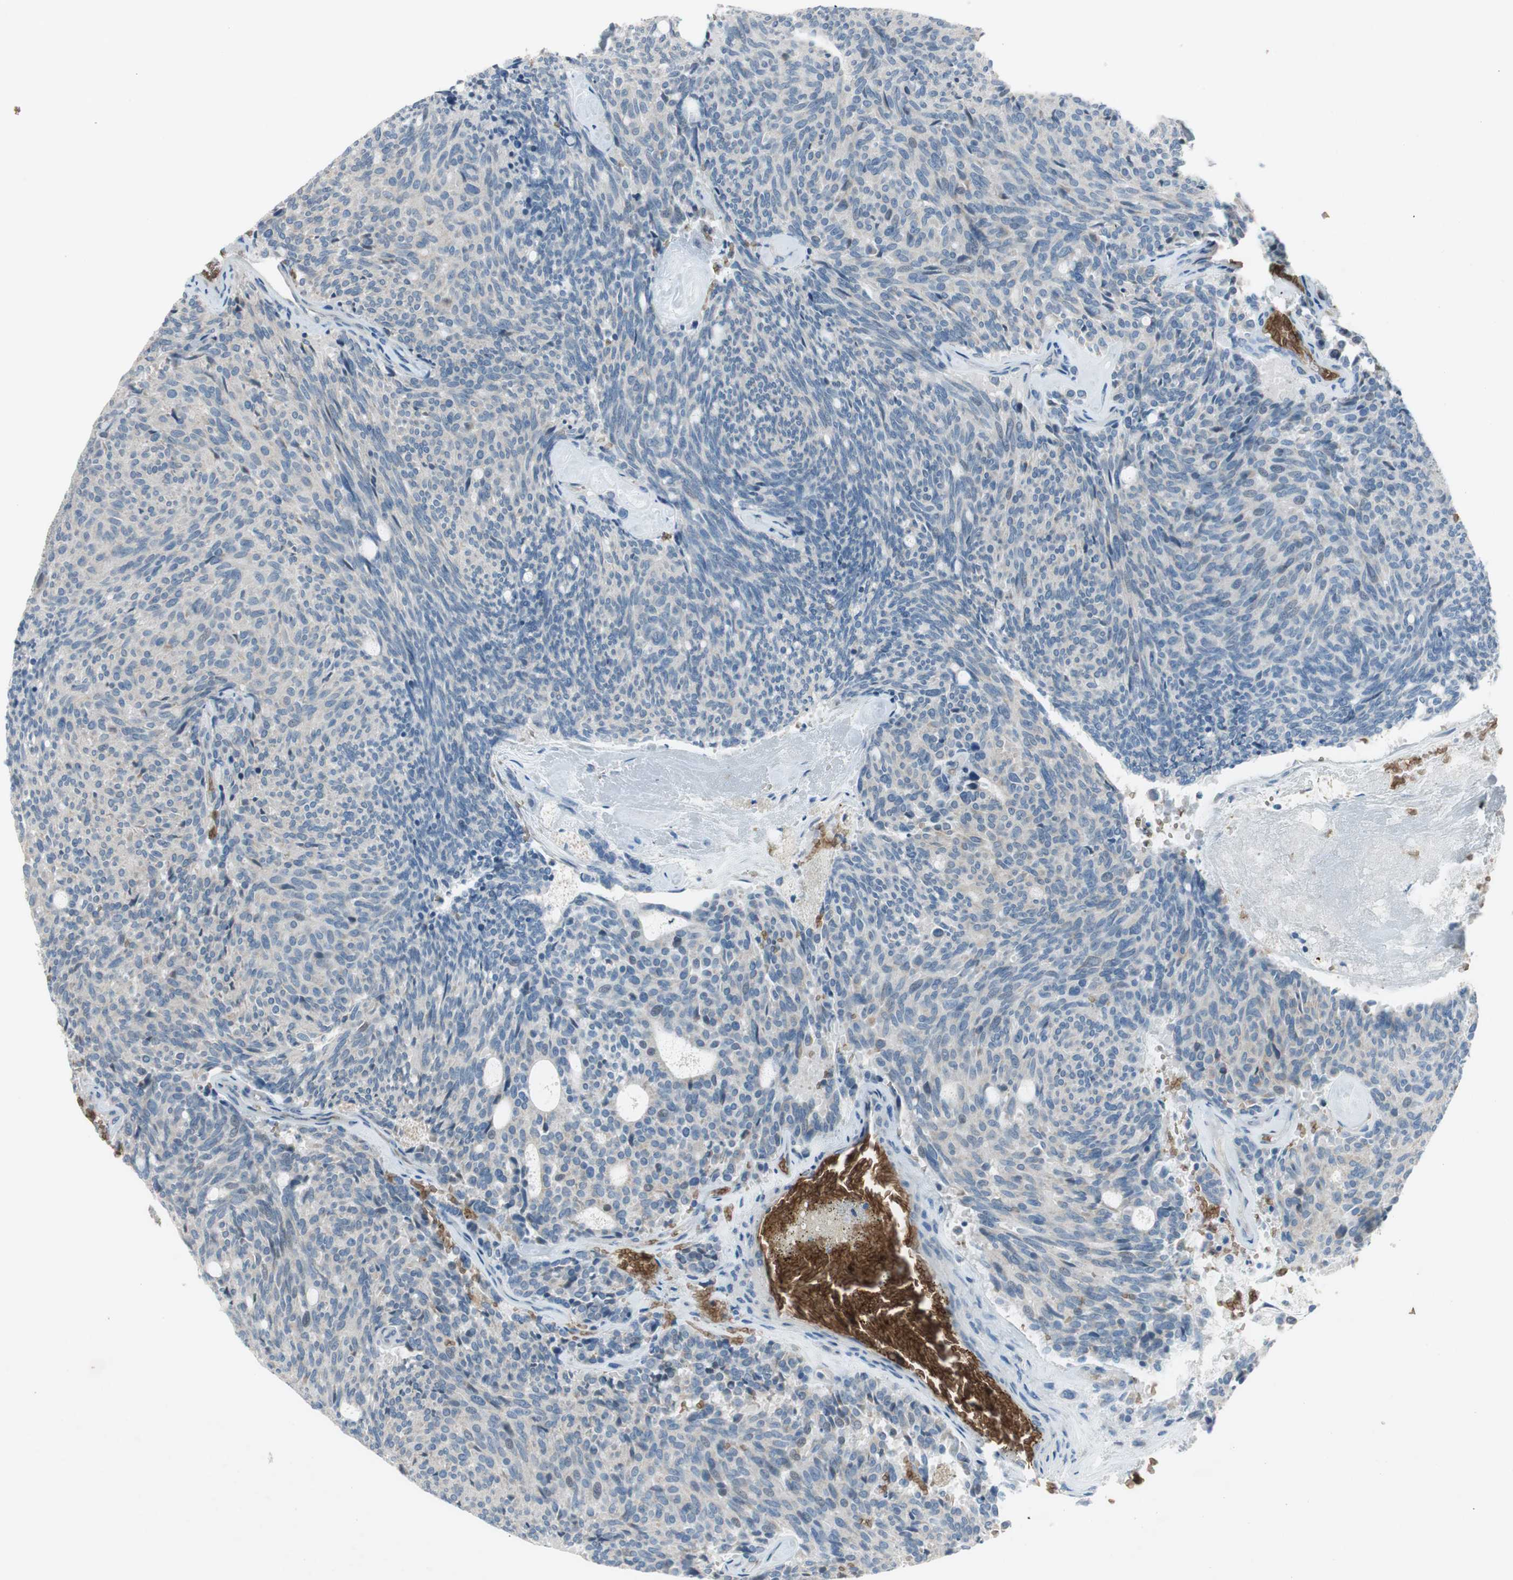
{"staining": {"intensity": "weak", "quantity": "<25%", "location": "cytoplasmic/membranous"}, "tissue": "carcinoid", "cell_type": "Tumor cells", "image_type": "cancer", "snomed": [{"axis": "morphology", "description": "Carcinoid, malignant, NOS"}, {"axis": "topography", "description": "Pancreas"}], "caption": "A high-resolution micrograph shows immunohistochemistry (IHC) staining of carcinoid, which displays no significant expression in tumor cells.", "gene": "GYPC", "patient": {"sex": "female", "age": 54}}